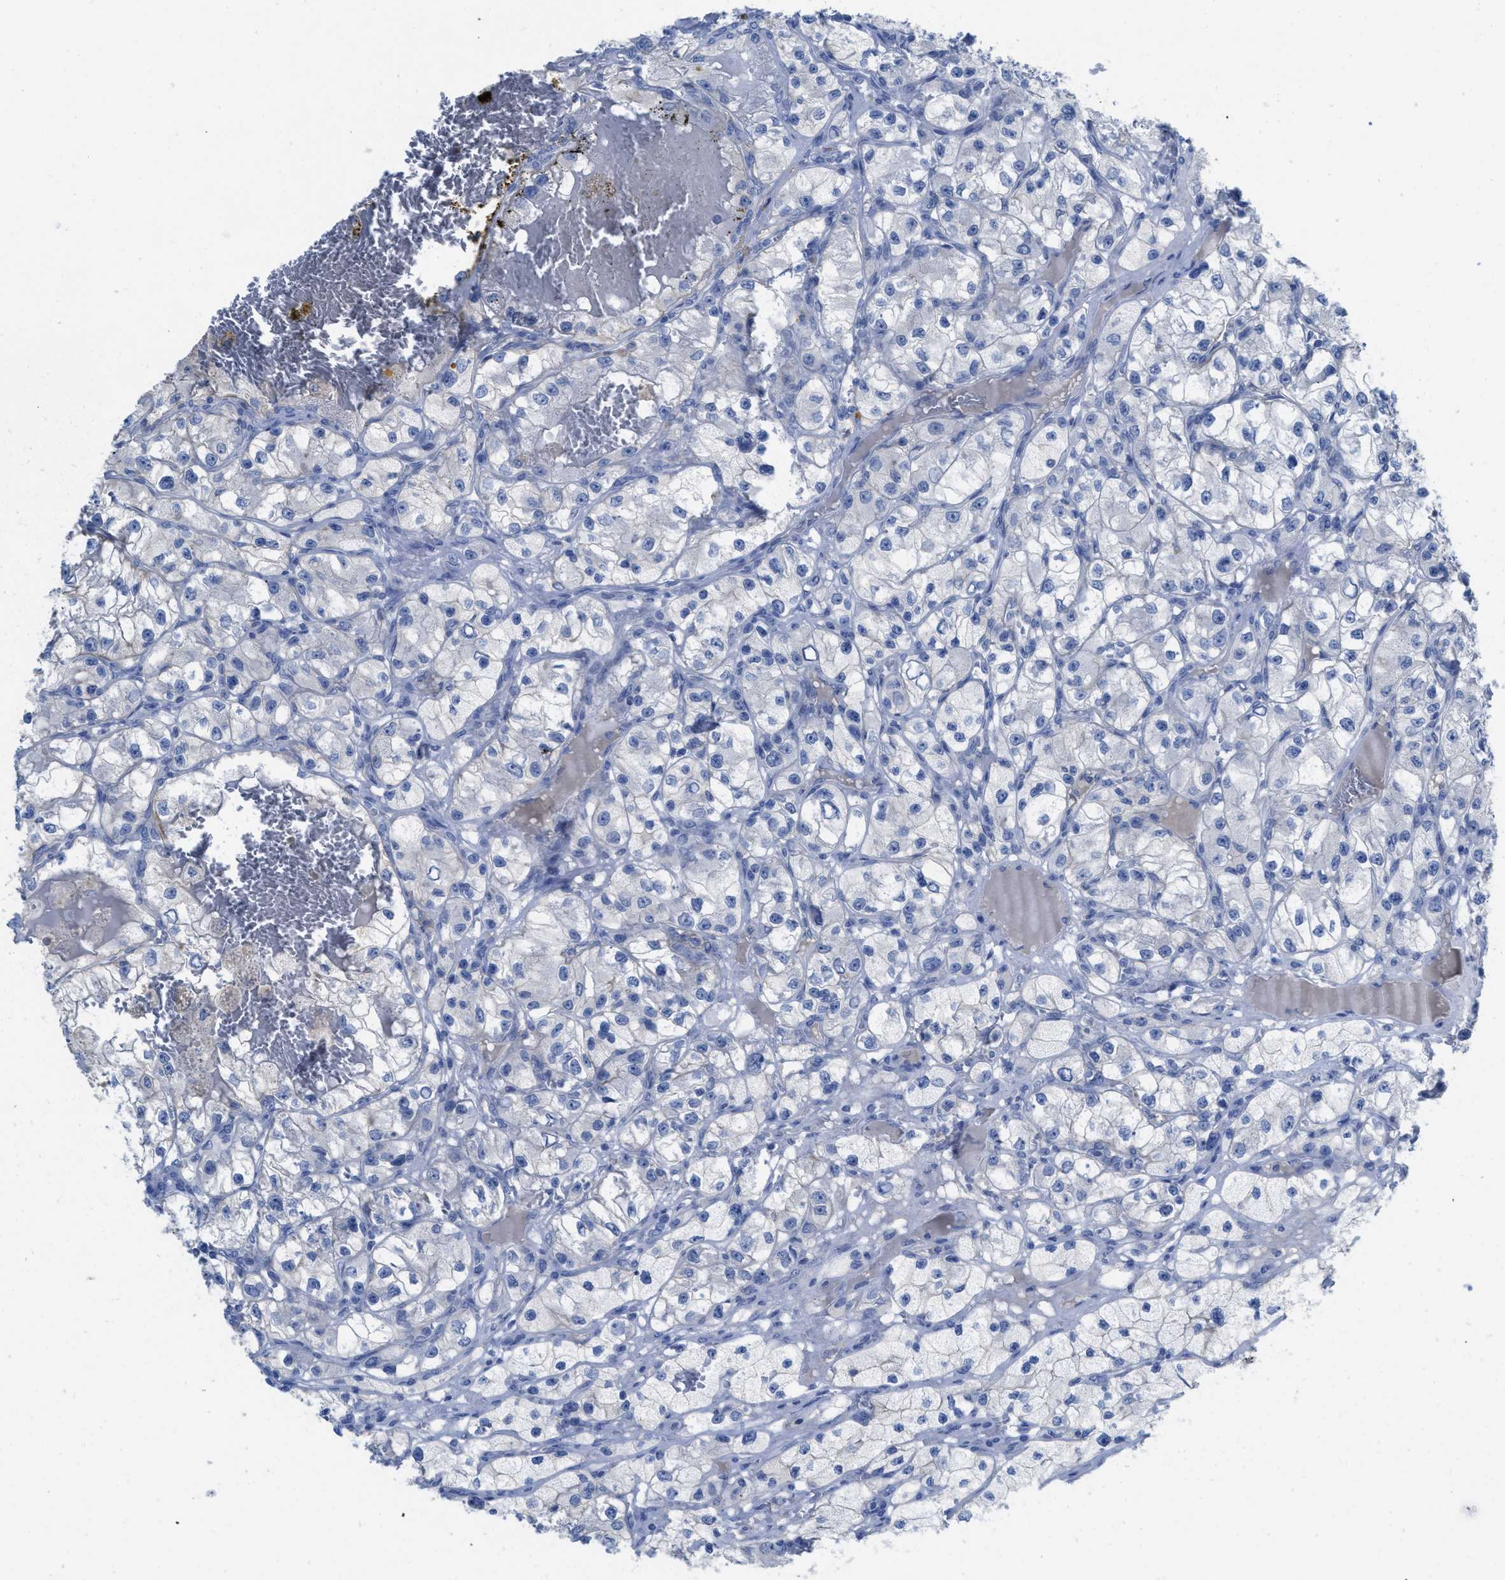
{"staining": {"intensity": "negative", "quantity": "none", "location": "none"}, "tissue": "renal cancer", "cell_type": "Tumor cells", "image_type": "cancer", "snomed": [{"axis": "morphology", "description": "Adenocarcinoma, NOS"}, {"axis": "topography", "description": "Kidney"}], "caption": "This is an immunohistochemistry (IHC) photomicrograph of human adenocarcinoma (renal). There is no staining in tumor cells.", "gene": "CNNM4", "patient": {"sex": "female", "age": 57}}